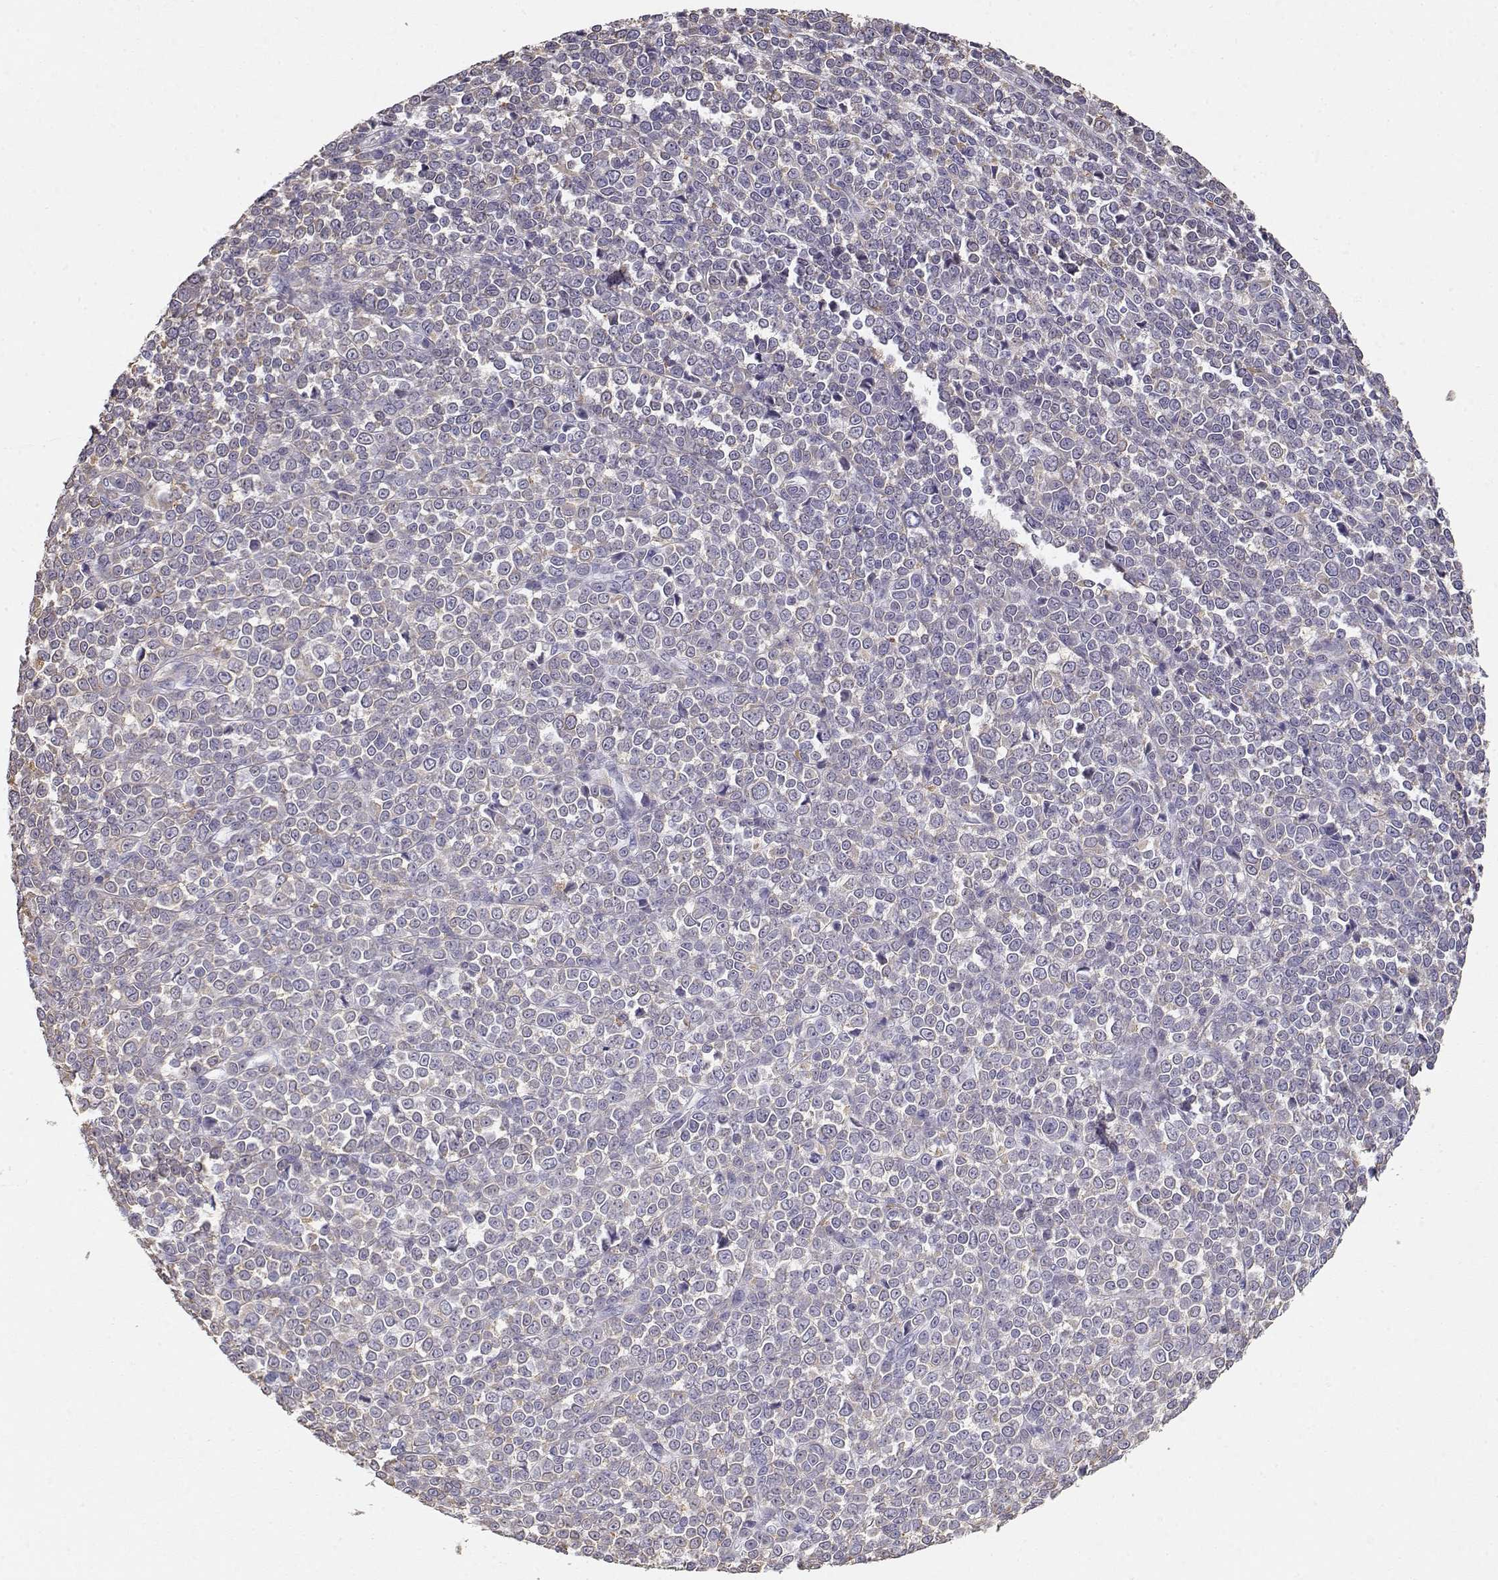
{"staining": {"intensity": "negative", "quantity": "none", "location": "none"}, "tissue": "melanoma", "cell_type": "Tumor cells", "image_type": "cancer", "snomed": [{"axis": "morphology", "description": "Malignant melanoma, NOS"}, {"axis": "topography", "description": "Skin"}], "caption": "Malignant melanoma stained for a protein using immunohistochemistry displays no positivity tumor cells.", "gene": "MAGEC1", "patient": {"sex": "female", "age": 95}}